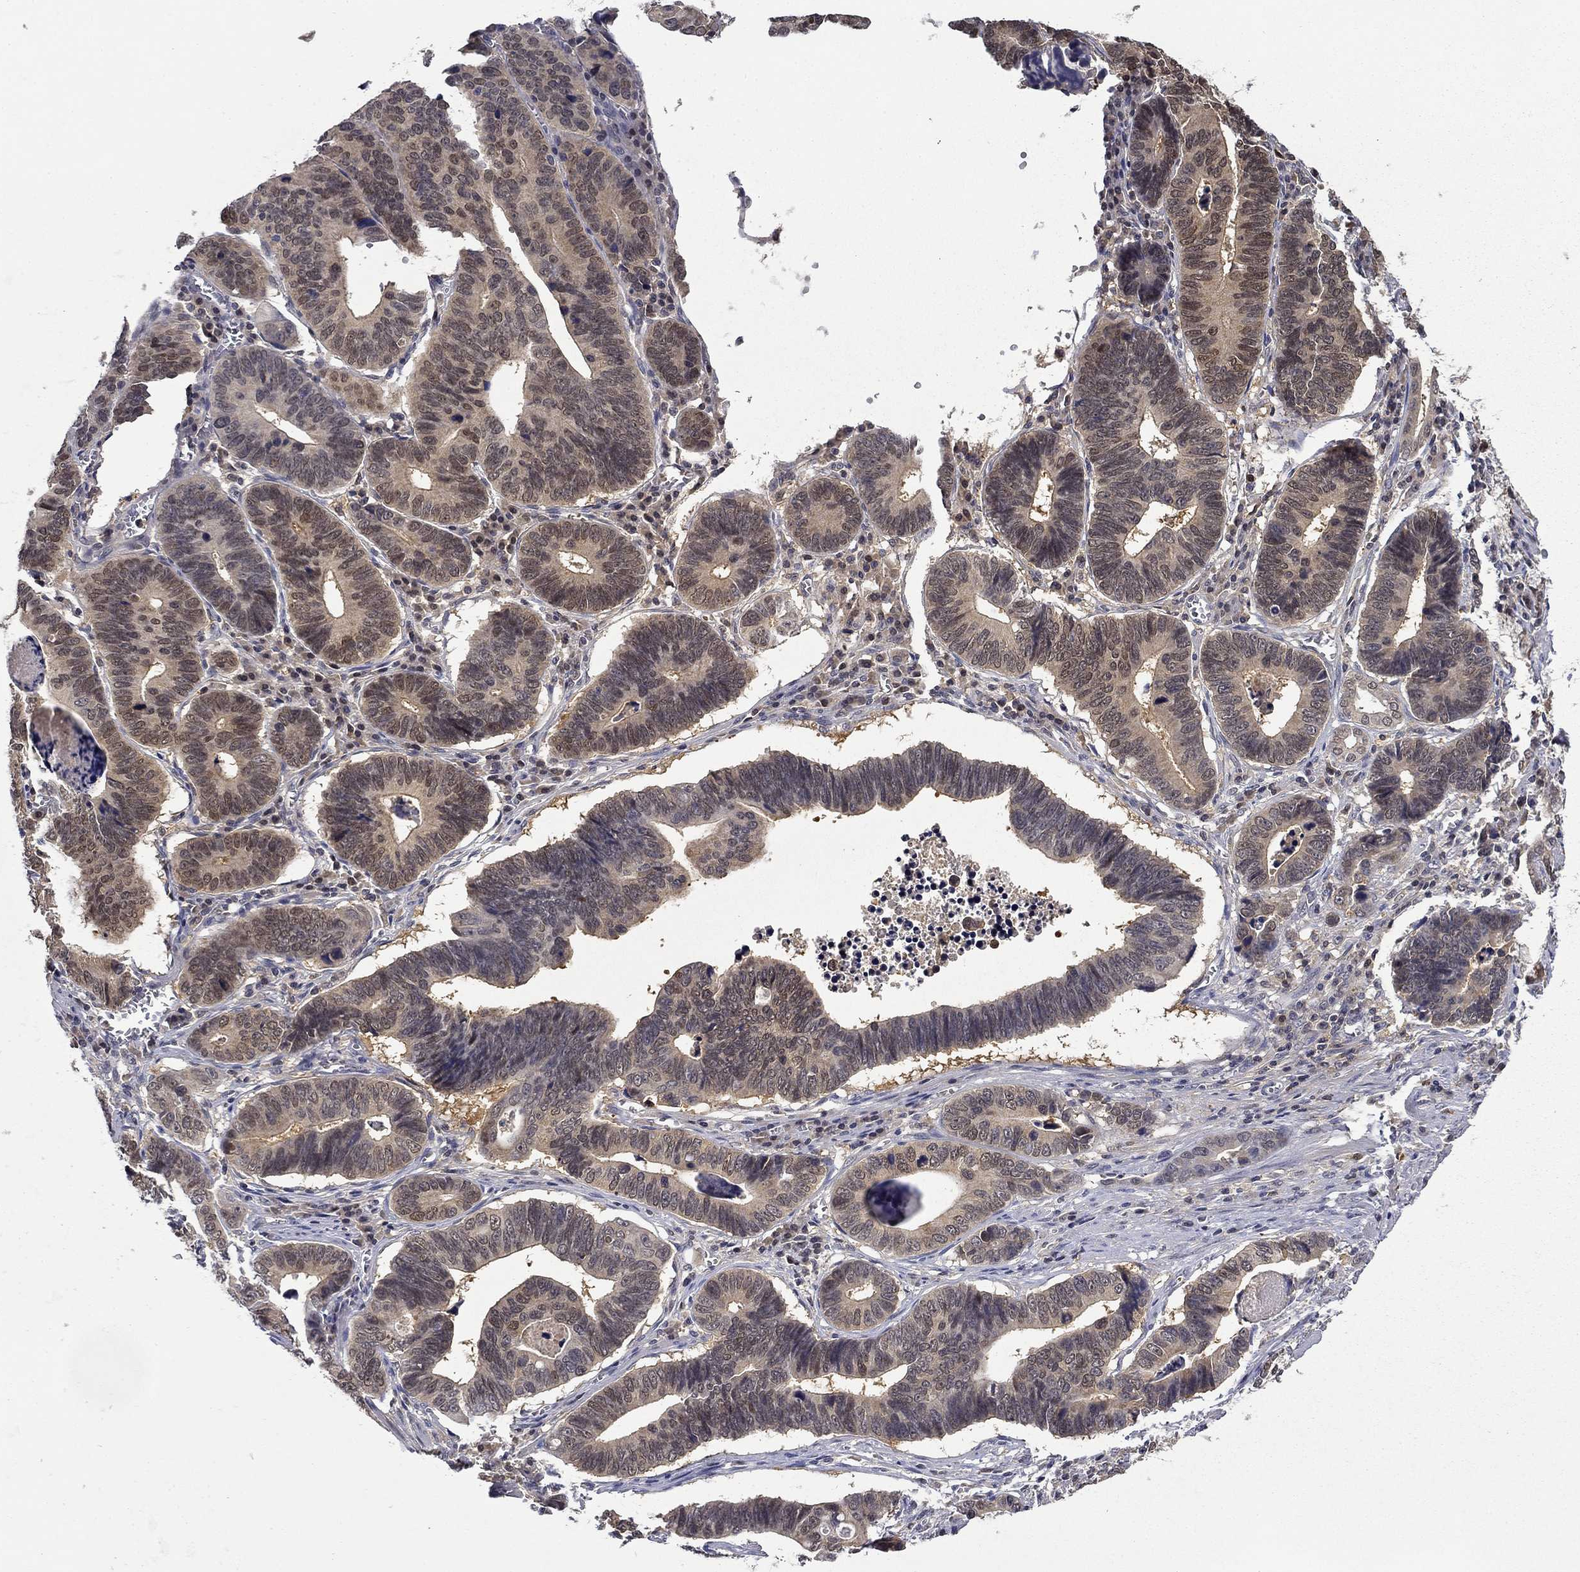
{"staining": {"intensity": "weak", "quantity": "25%-75%", "location": "cytoplasmic/membranous"}, "tissue": "stomach cancer", "cell_type": "Tumor cells", "image_type": "cancer", "snomed": [{"axis": "morphology", "description": "Adenocarcinoma, NOS"}, {"axis": "topography", "description": "Stomach"}], "caption": "DAB immunohistochemical staining of human adenocarcinoma (stomach) exhibits weak cytoplasmic/membranous protein positivity in approximately 25%-75% of tumor cells.", "gene": "DDTL", "patient": {"sex": "male", "age": 84}}